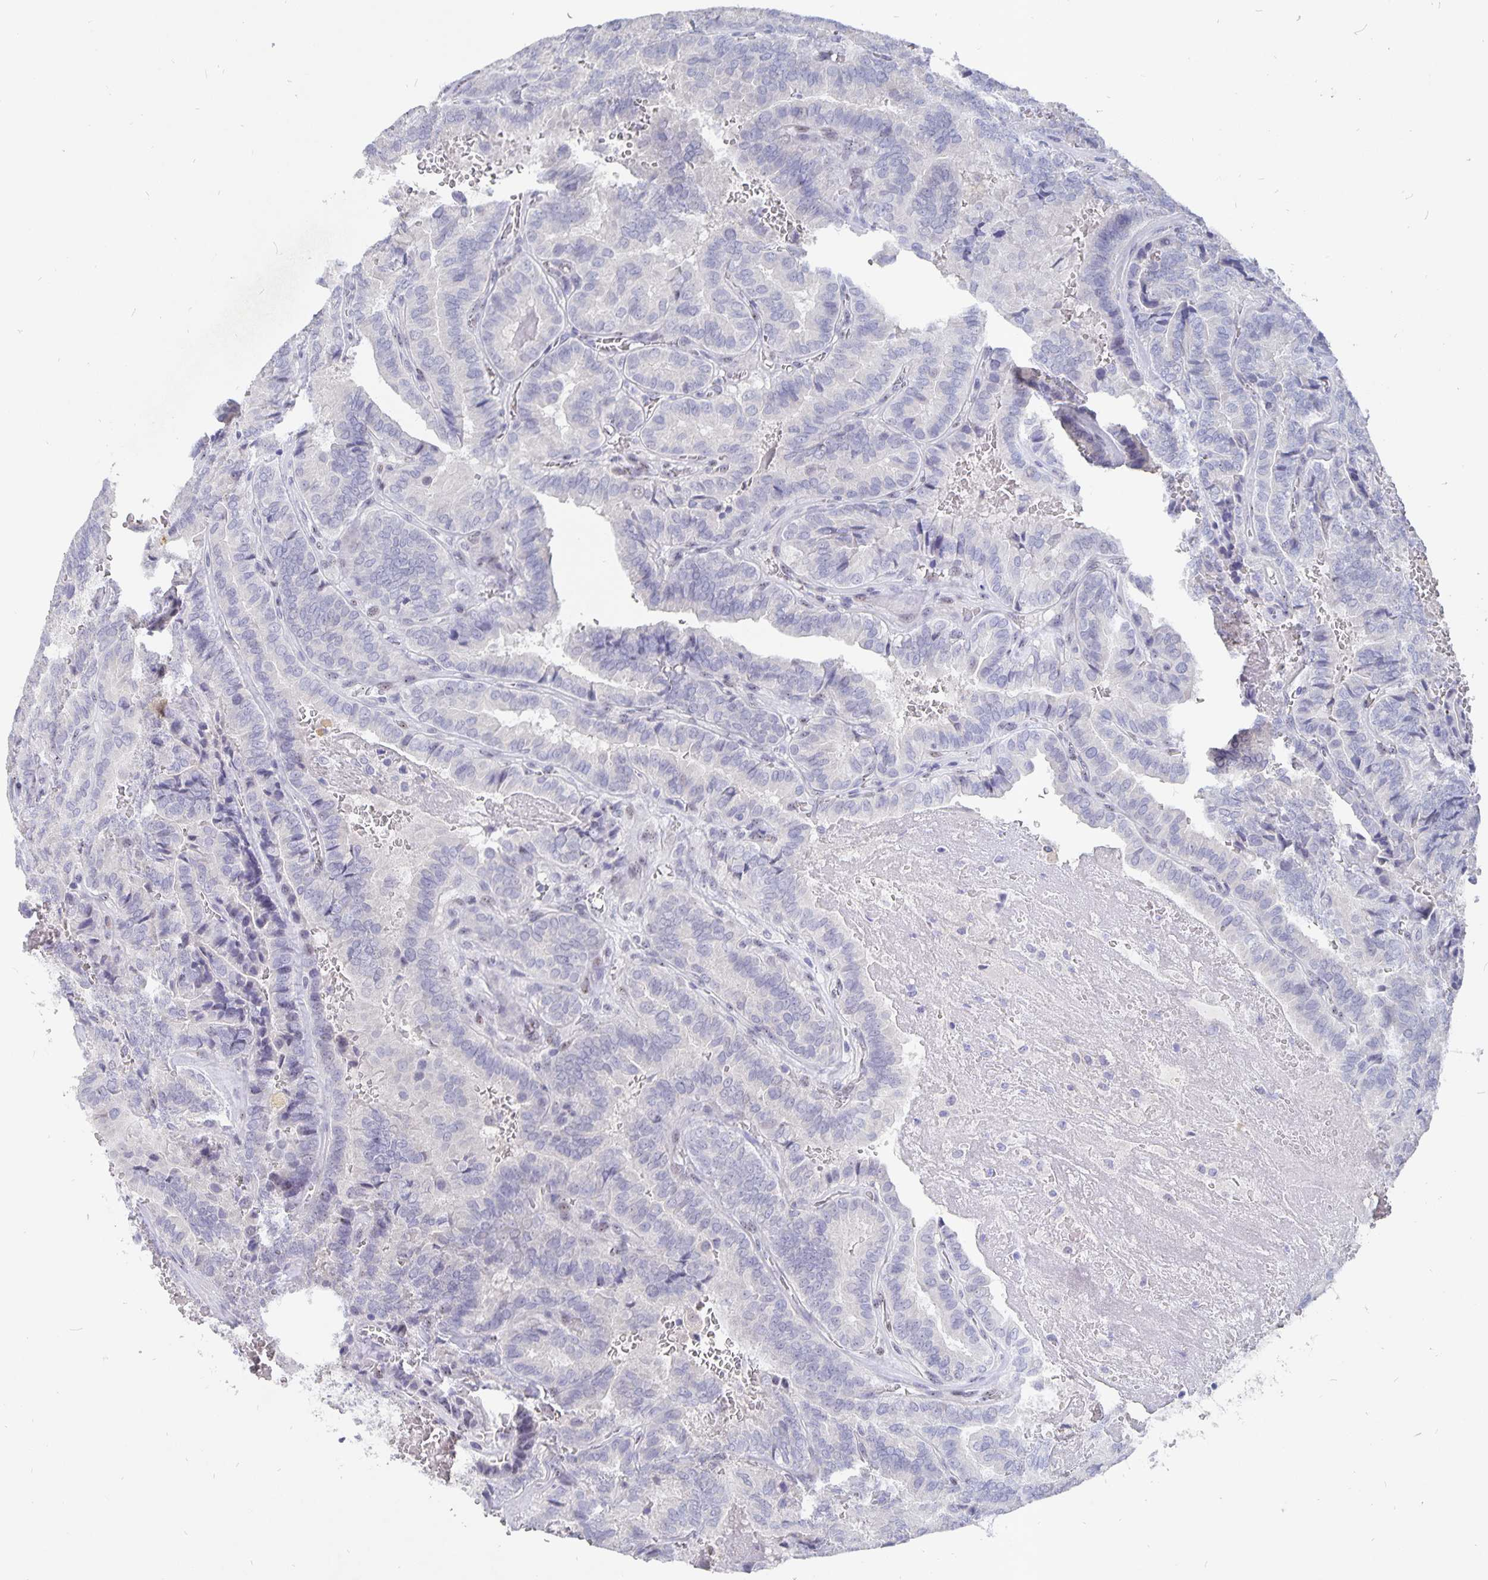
{"staining": {"intensity": "negative", "quantity": "none", "location": "none"}, "tissue": "thyroid cancer", "cell_type": "Tumor cells", "image_type": "cancer", "snomed": [{"axis": "morphology", "description": "Papillary adenocarcinoma, NOS"}, {"axis": "topography", "description": "Thyroid gland"}], "caption": "This is a photomicrograph of immunohistochemistry (IHC) staining of thyroid cancer, which shows no expression in tumor cells. The staining was performed using DAB (3,3'-diaminobenzidine) to visualize the protein expression in brown, while the nuclei were stained in blue with hematoxylin (Magnification: 20x).", "gene": "SMOC1", "patient": {"sex": "female", "age": 75}}